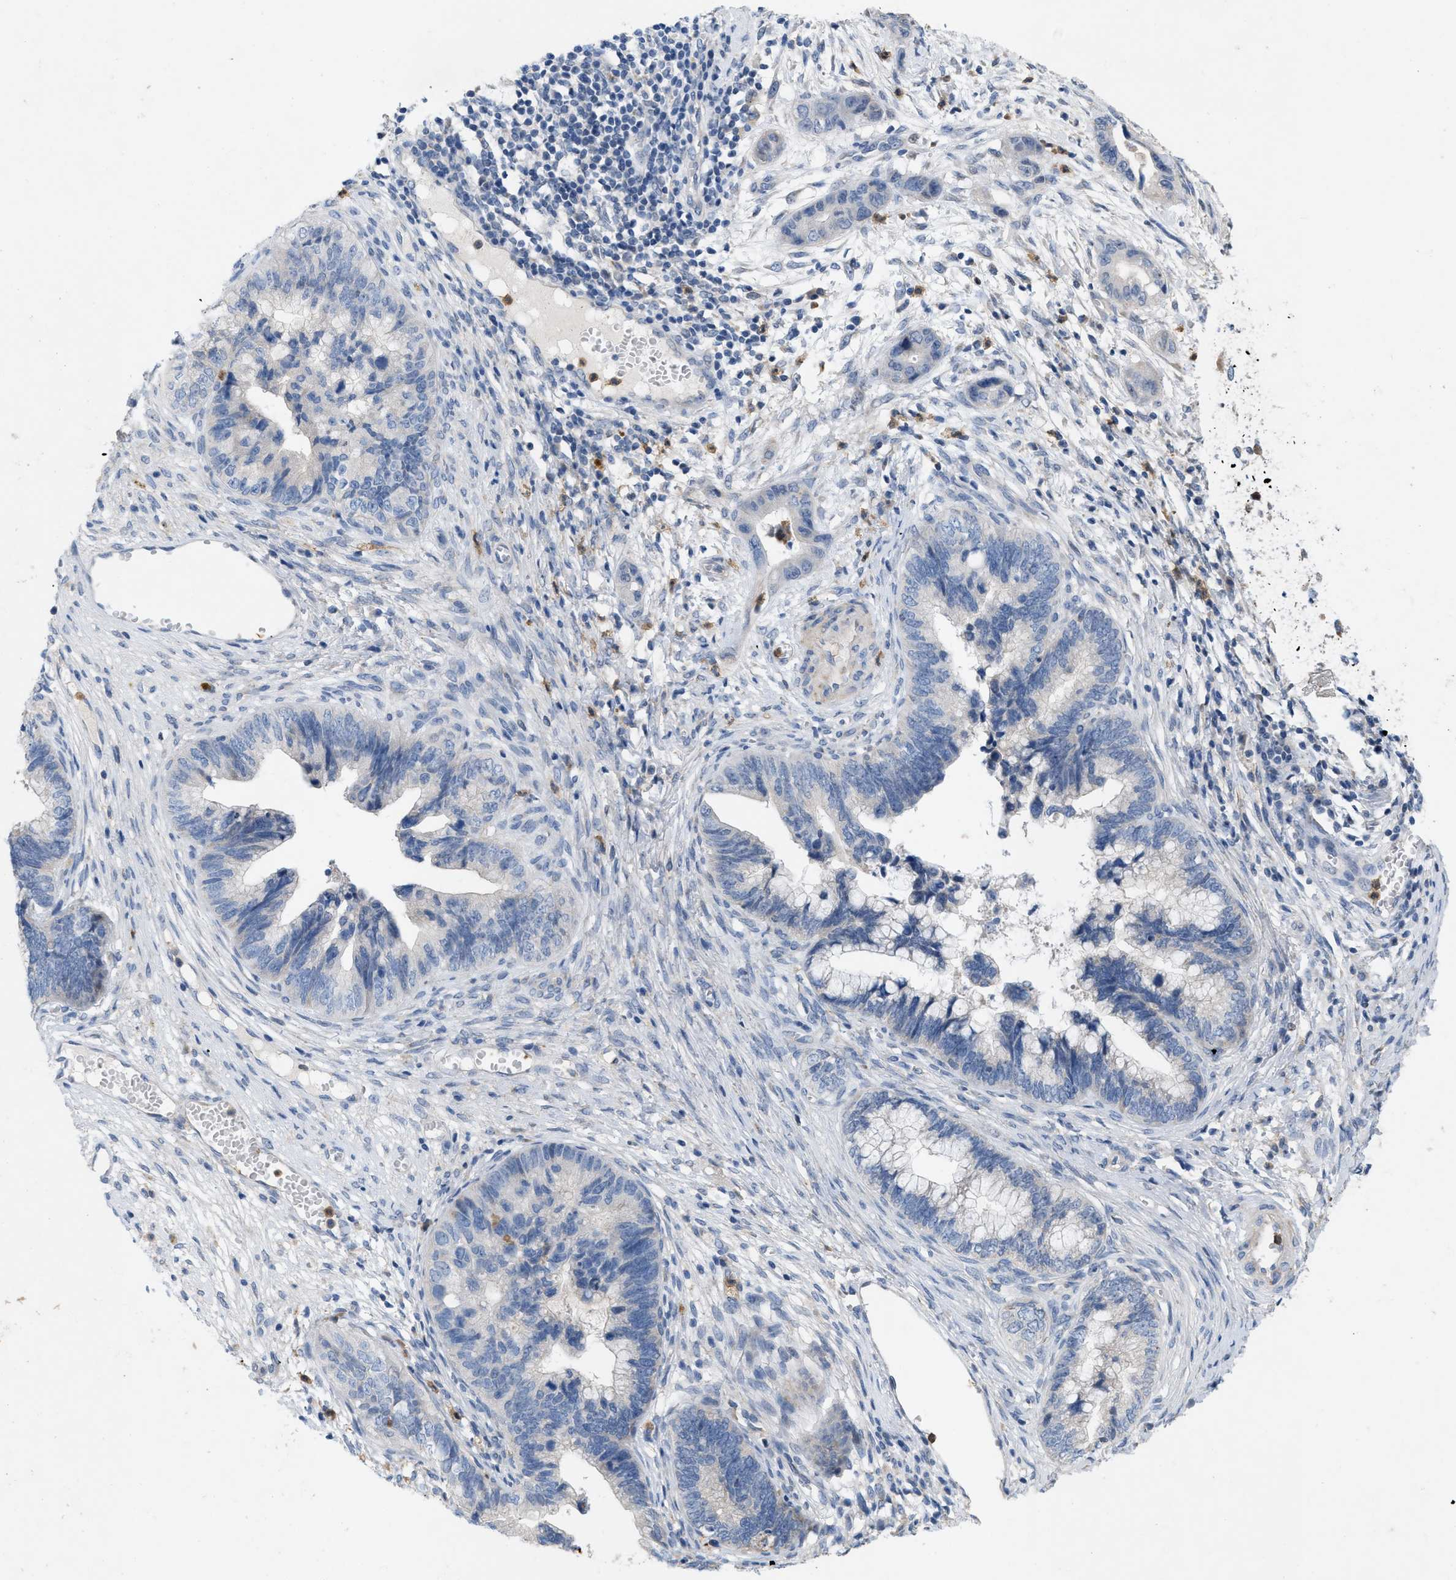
{"staining": {"intensity": "negative", "quantity": "none", "location": "none"}, "tissue": "cervical cancer", "cell_type": "Tumor cells", "image_type": "cancer", "snomed": [{"axis": "morphology", "description": "Adenocarcinoma, NOS"}, {"axis": "topography", "description": "Cervix"}], "caption": "The immunohistochemistry histopathology image has no significant positivity in tumor cells of cervical cancer (adenocarcinoma) tissue. The staining is performed using DAB brown chromogen with nuclei counter-stained in using hematoxylin.", "gene": "PLPPR5", "patient": {"sex": "female", "age": 44}}